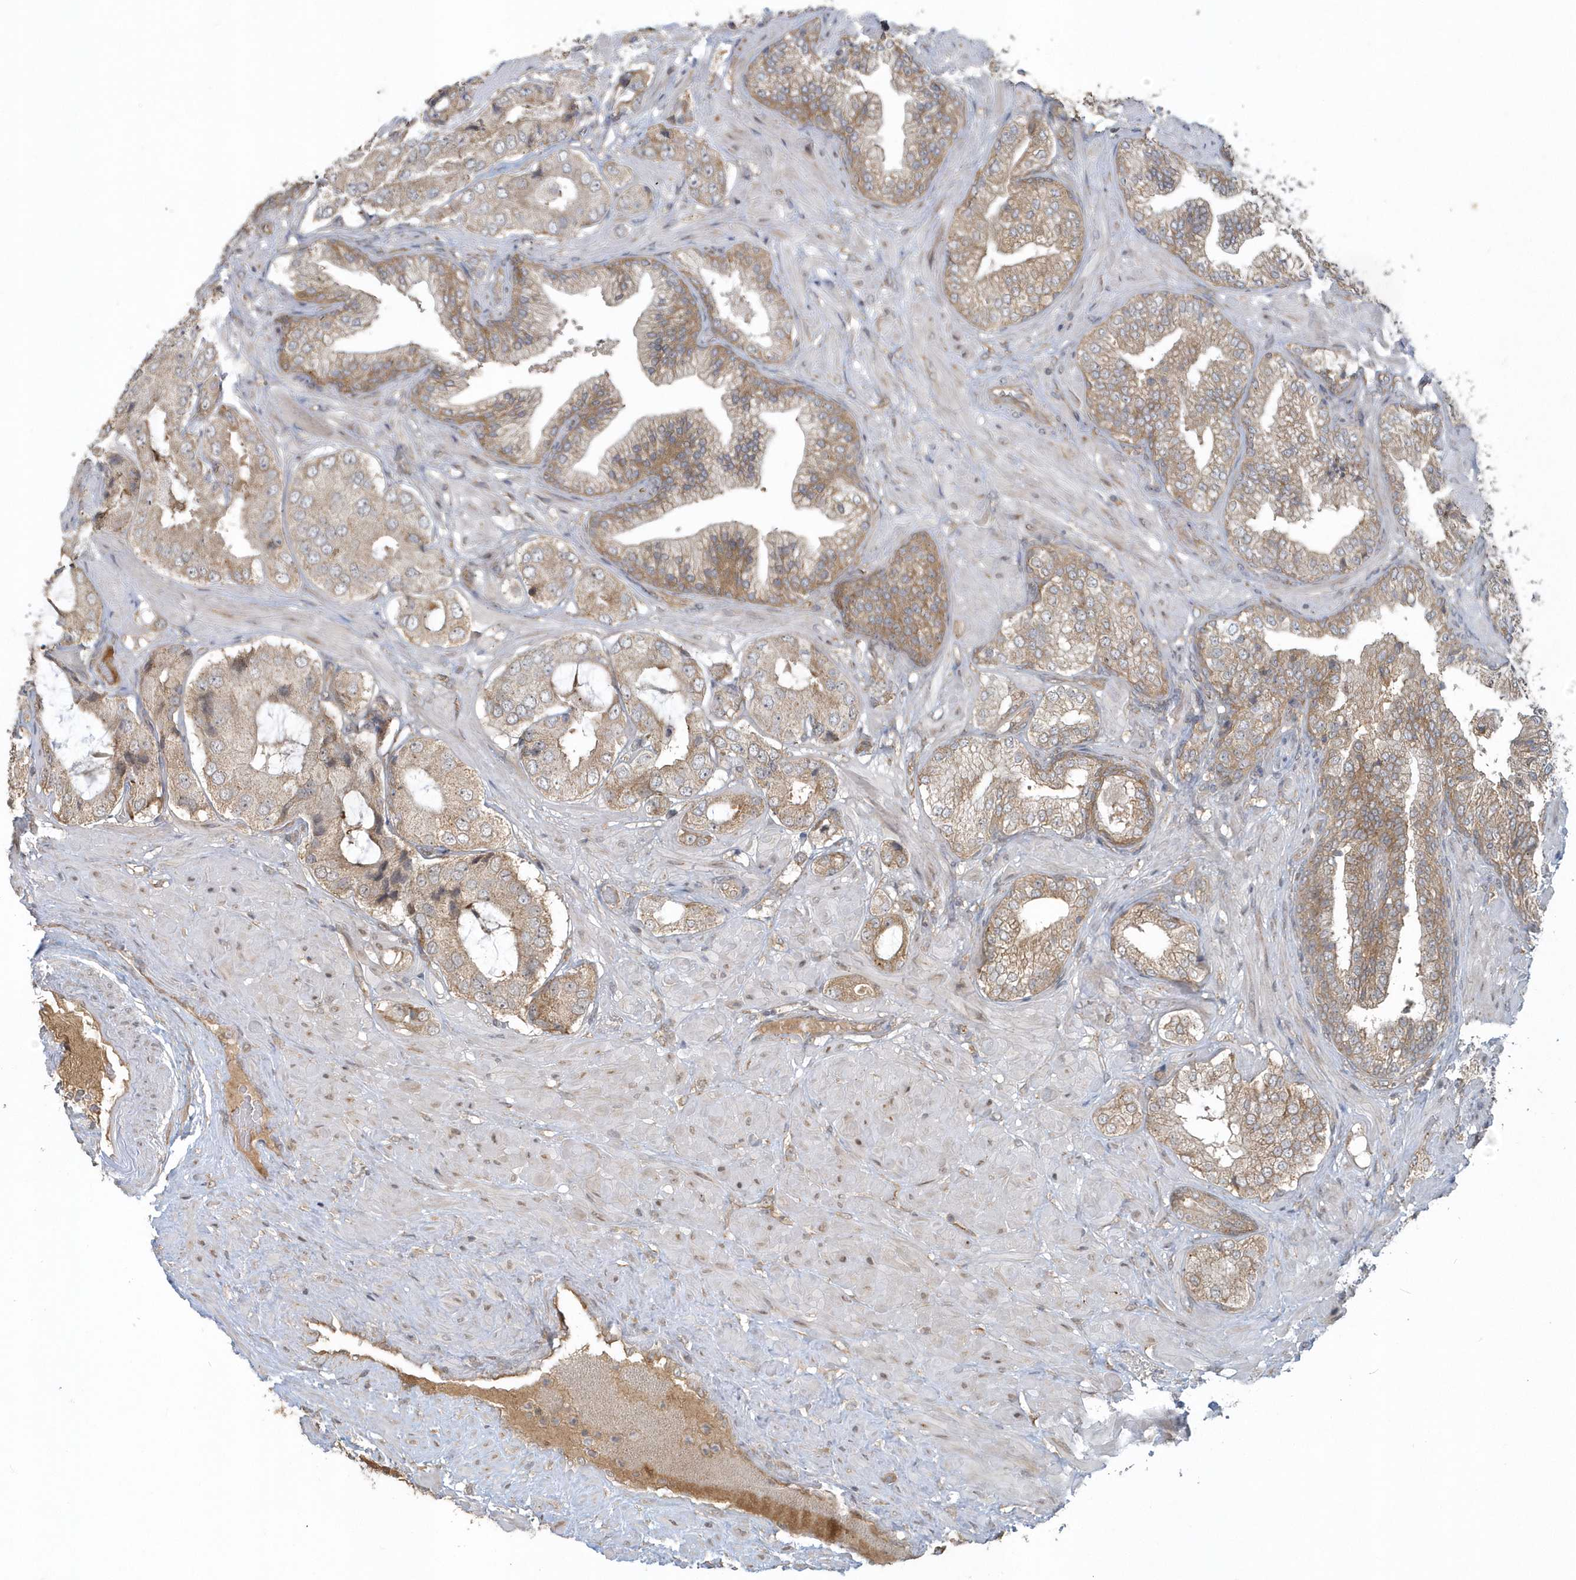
{"staining": {"intensity": "weak", "quantity": ">75%", "location": "cytoplasmic/membranous"}, "tissue": "prostate cancer", "cell_type": "Tumor cells", "image_type": "cancer", "snomed": [{"axis": "morphology", "description": "Adenocarcinoma, High grade"}, {"axis": "topography", "description": "Prostate"}], "caption": "The photomicrograph demonstrates staining of prostate cancer (adenocarcinoma (high-grade)), revealing weak cytoplasmic/membranous protein expression (brown color) within tumor cells.", "gene": "STIM2", "patient": {"sex": "male", "age": 59}}